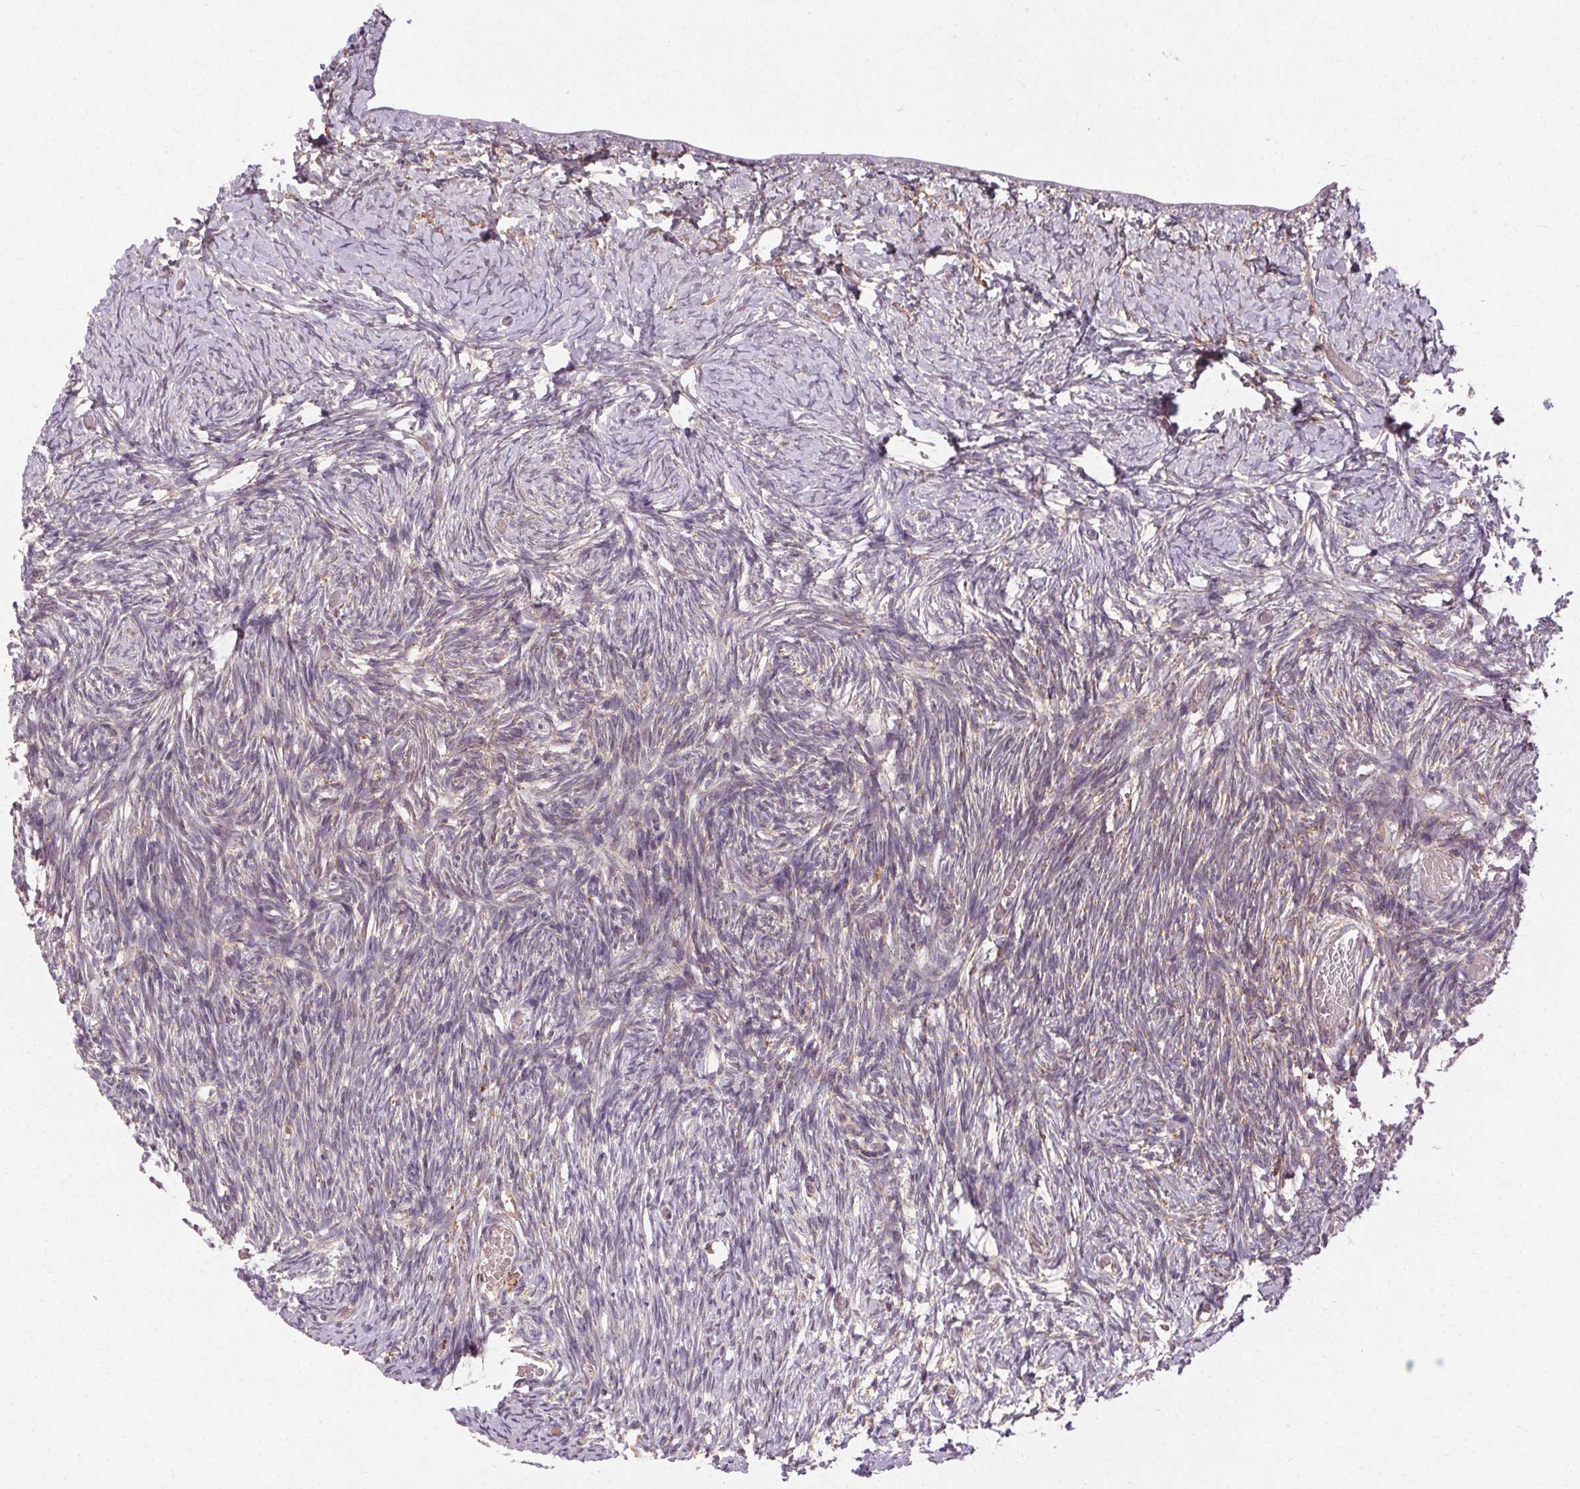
{"staining": {"intensity": "strong", "quantity": ">75%", "location": "cytoplasmic/membranous"}, "tissue": "ovary", "cell_type": "Follicle cells", "image_type": "normal", "snomed": [{"axis": "morphology", "description": "Normal tissue, NOS"}, {"axis": "topography", "description": "Ovary"}], "caption": "Protein expression analysis of benign ovary exhibits strong cytoplasmic/membranous expression in approximately >75% of follicle cells.", "gene": "REP15", "patient": {"sex": "female", "age": 39}}